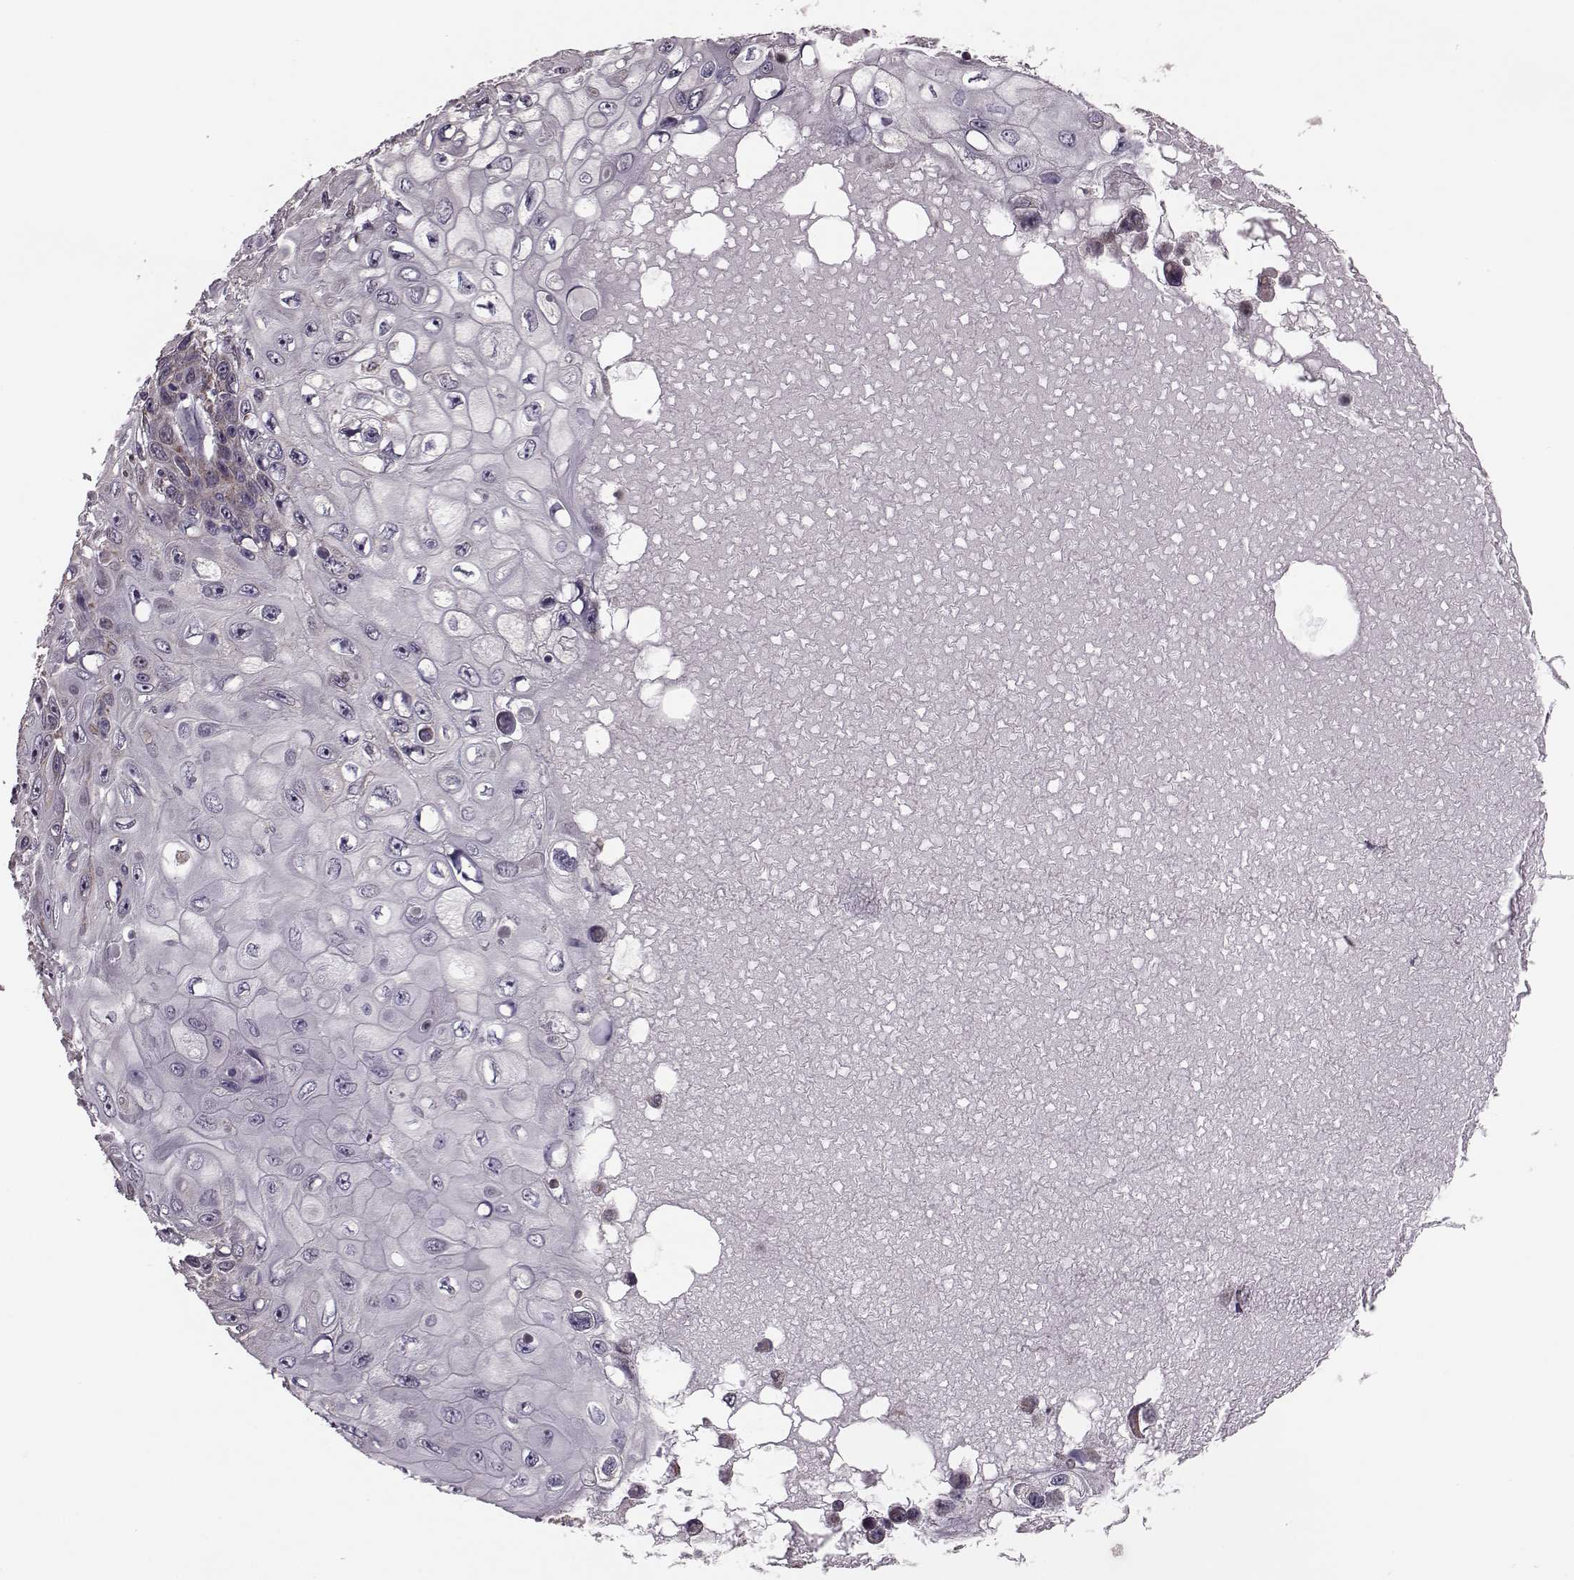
{"staining": {"intensity": "weak", "quantity": "<25%", "location": "cytoplasmic/membranous"}, "tissue": "skin cancer", "cell_type": "Tumor cells", "image_type": "cancer", "snomed": [{"axis": "morphology", "description": "Squamous cell carcinoma, NOS"}, {"axis": "topography", "description": "Skin"}], "caption": "Immunohistochemical staining of human skin cancer exhibits no significant expression in tumor cells.", "gene": "PUDP", "patient": {"sex": "male", "age": 82}}